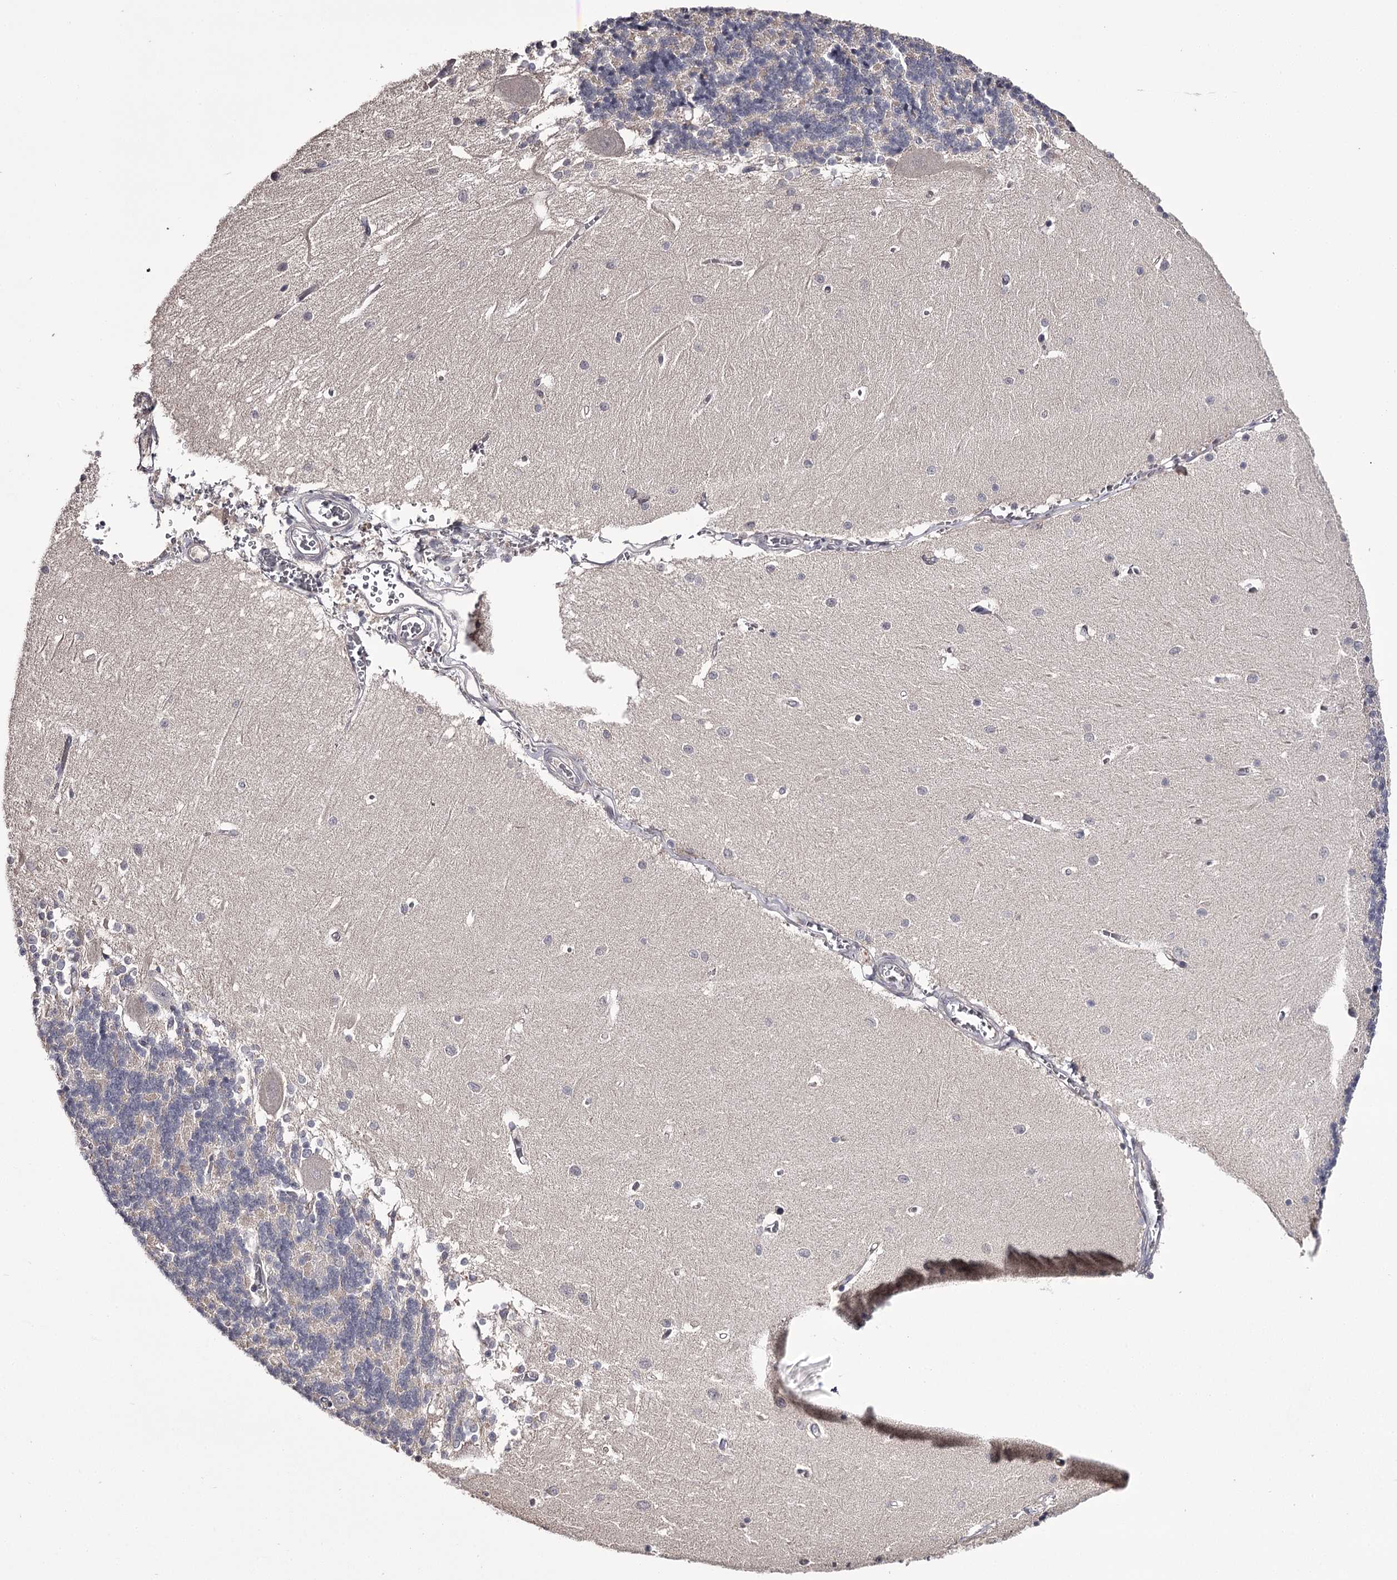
{"staining": {"intensity": "negative", "quantity": "none", "location": "none"}, "tissue": "cerebellum", "cell_type": "Cells in granular layer", "image_type": "normal", "snomed": [{"axis": "morphology", "description": "Normal tissue, NOS"}, {"axis": "topography", "description": "Cerebellum"}], "caption": "High magnification brightfield microscopy of unremarkable cerebellum stained with DAB (3,3'-diaminobenzidine) (brown) and counterstained with hematoxylin (blue): cells in granular layer show no significant staining.", "gene": "PRM2", "patient": {"sex": "male", "age": 37}}